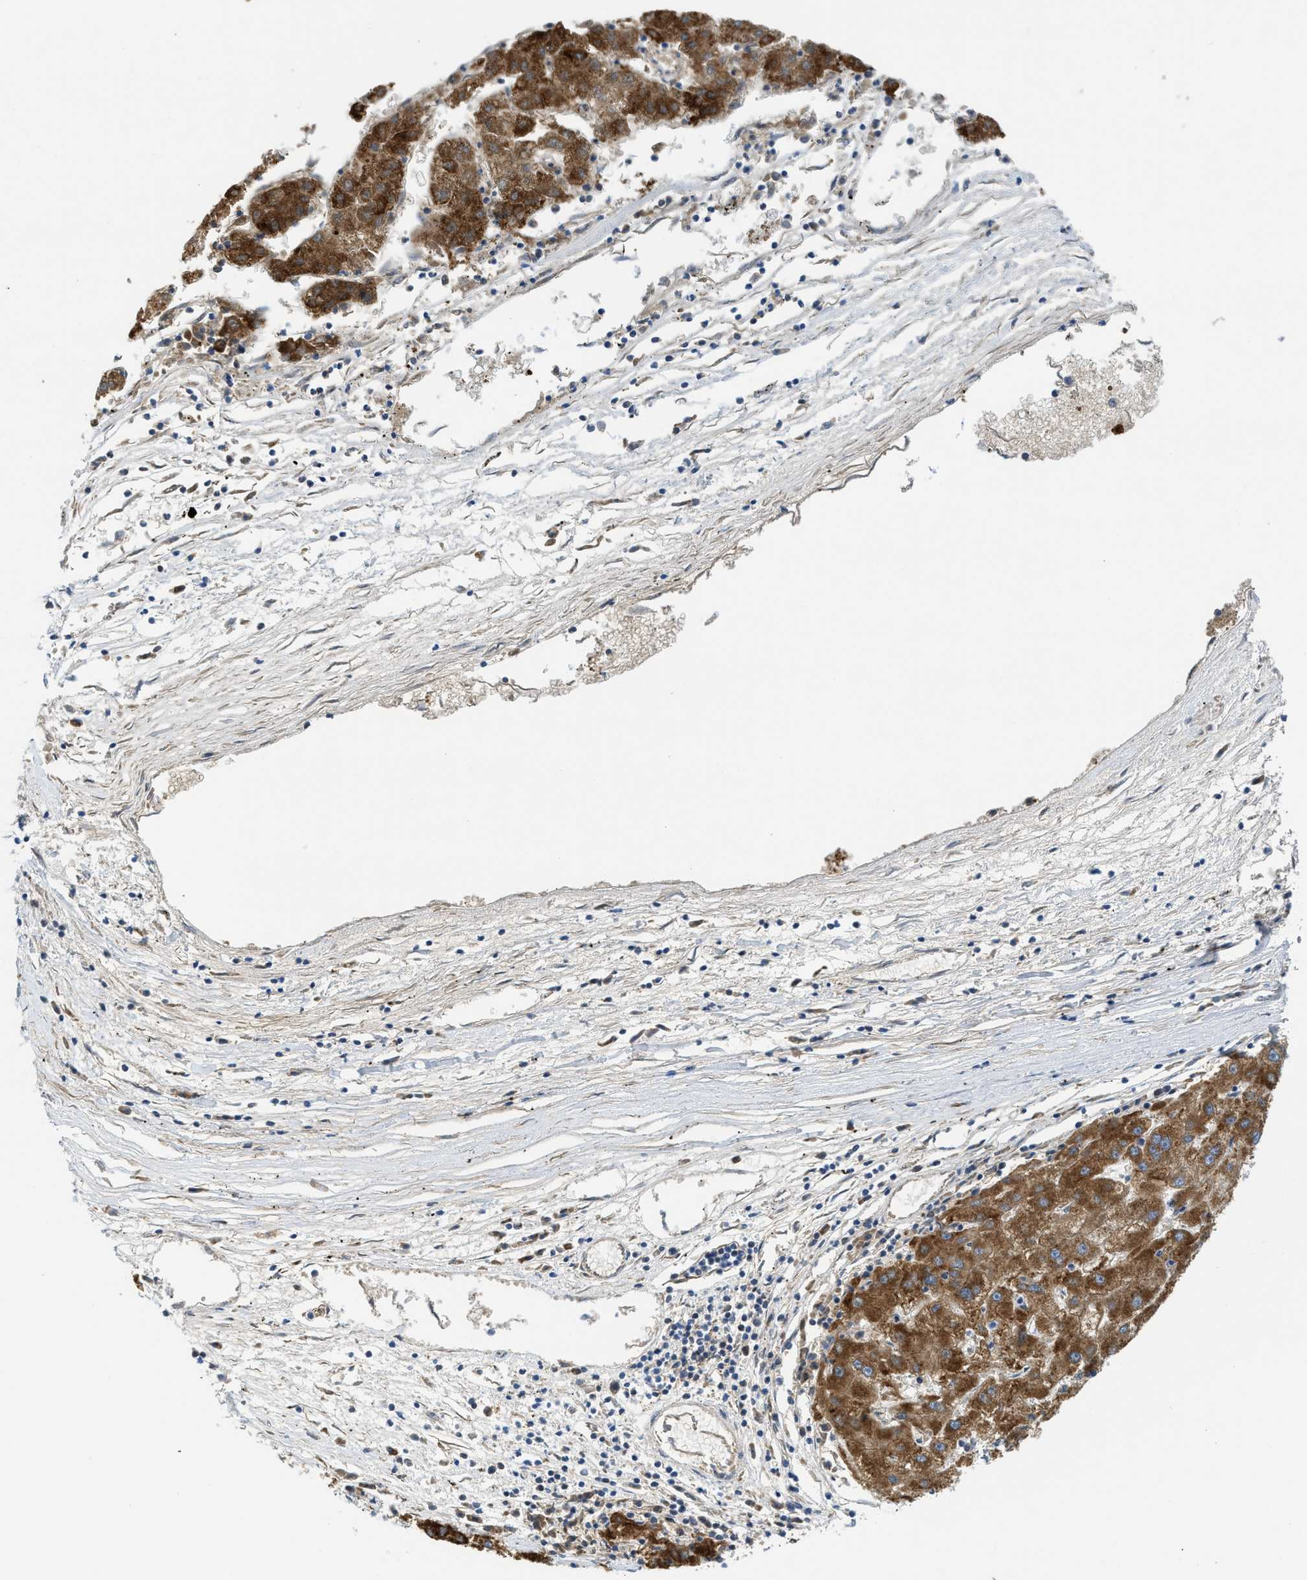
{"staining": {"intensity": "strong", "quantity": ">75%", "location": "cytoplasmic/membranous"}, "tissue": "liver cancer", "cell_type": "Tumor cells", "image_type": "cancer", "snomed": [{"axis": "morphology", "description": "Carcinoma, Hepatocellular, NOS"}, {"axis": "topography", "description": "Liver"}], "caption": "Approximately >75% of tumor cells in human liver cancer (hepatocellular carcinoma) demonstrate strong cytoplasmic/membranous protein positivity as visualized by brown immunohistochemical staining.", "gene": "GATD3", "patient": {"sex": "male", "age": 72}}